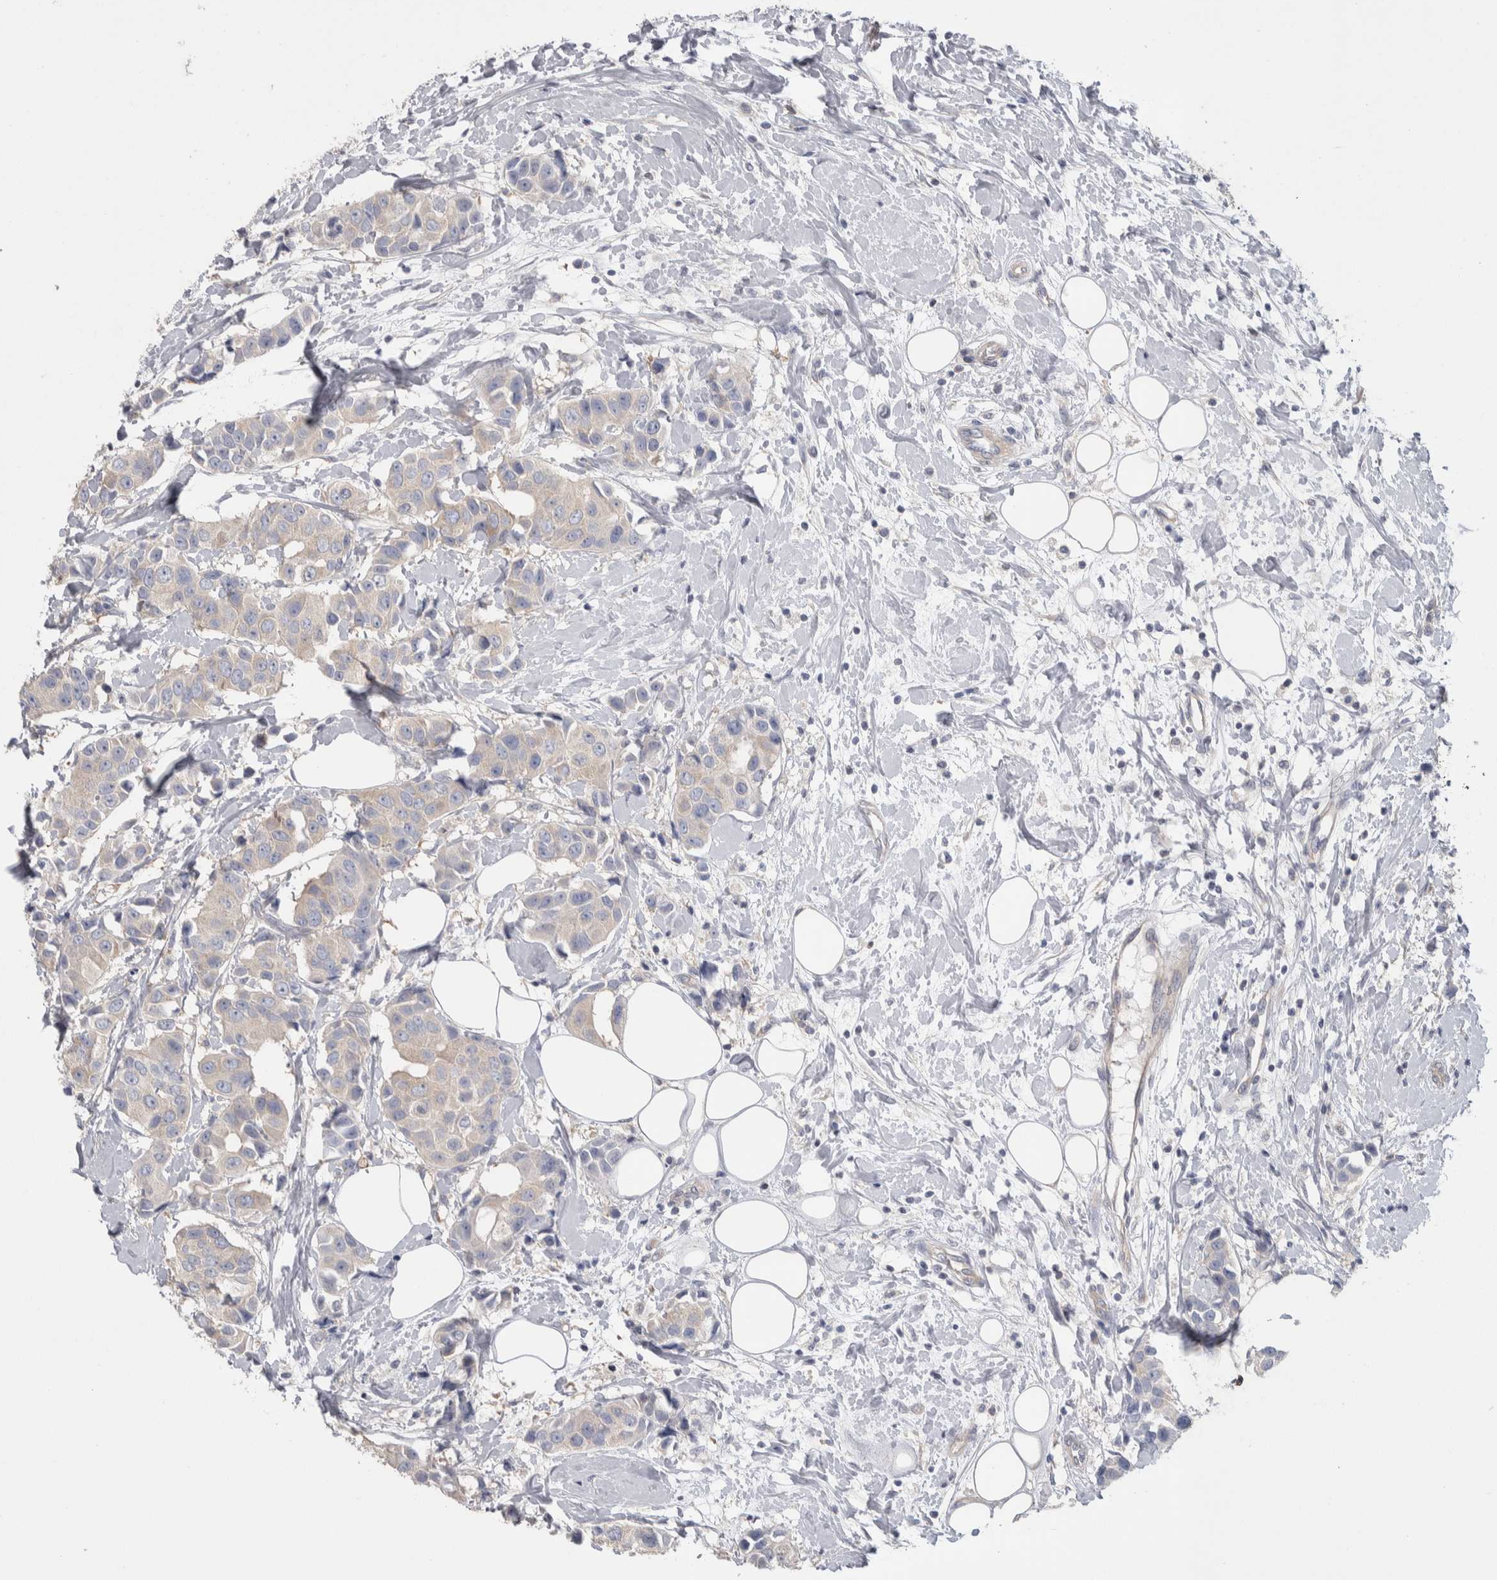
{"staining": {"intensity": "weak", "quantity": "<25%", "location": "cytoplasmic/membranous"}, "tissue": "breast cancer", "cell_type": "Tumor cells", "image_type": "cancer", "snomed": [{"axis": "morphology", "description": "Normal tissue, NOS"}, {"axis": "morphology", "description": "Duct carcinoma"}, {"axis": "topography", "description": "Breast"}], "caption": "This micrograph is of intraductal carcinoma (breast) stained with immunohistochemistry to label a protein in brown with the nuclei are counter-stained blue. There is no expression in tumor cells. (DAB (3,3'-diaminobenzidine) immunohistochemistry (IHC) with hematoxylin counter stain).", "gene": "GPHN", "patient": {"sex": "female", "age": 39}}